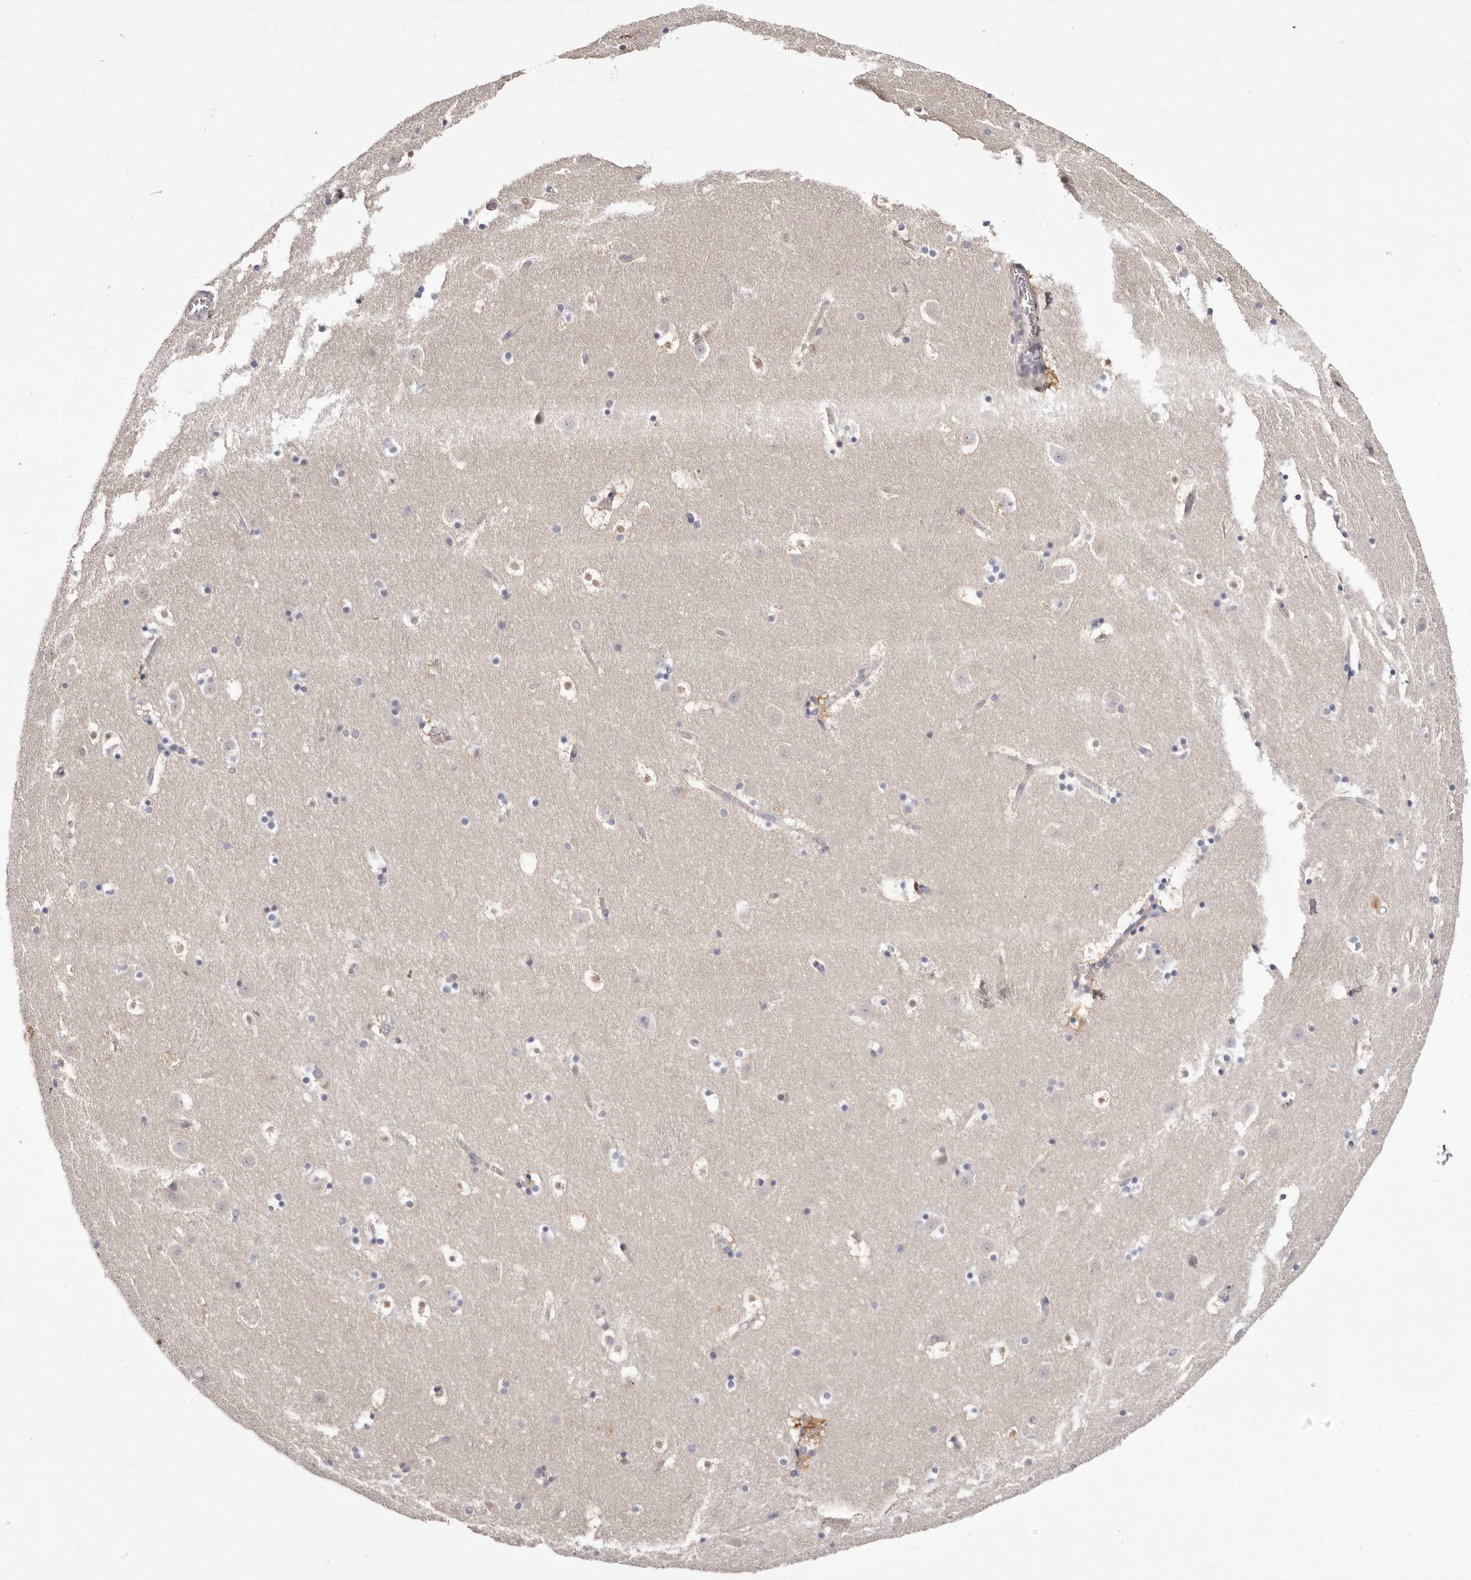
{"staining": {"intensity": "moderate", "quantity": "<25%", "location": "cytoplasmic/membranous,nuclear"}, "tissue": "caudate", "cell_type": "Glial cells", "image_type": "normal", "snomed": [{"axis": "morphology", "description": "Normal tissue, NOS"}, {"axis": "topography", "description": "Lateral ventricle wall"}], "caption": "Immunohistochemical staining of benign caudate reveals <25% levels of moderate cytoplasmic/membranous,nuclear protein expression in about <25% of glial cells.", "gene": "STK16", "patient": {"sex": "male", "age": 45}}